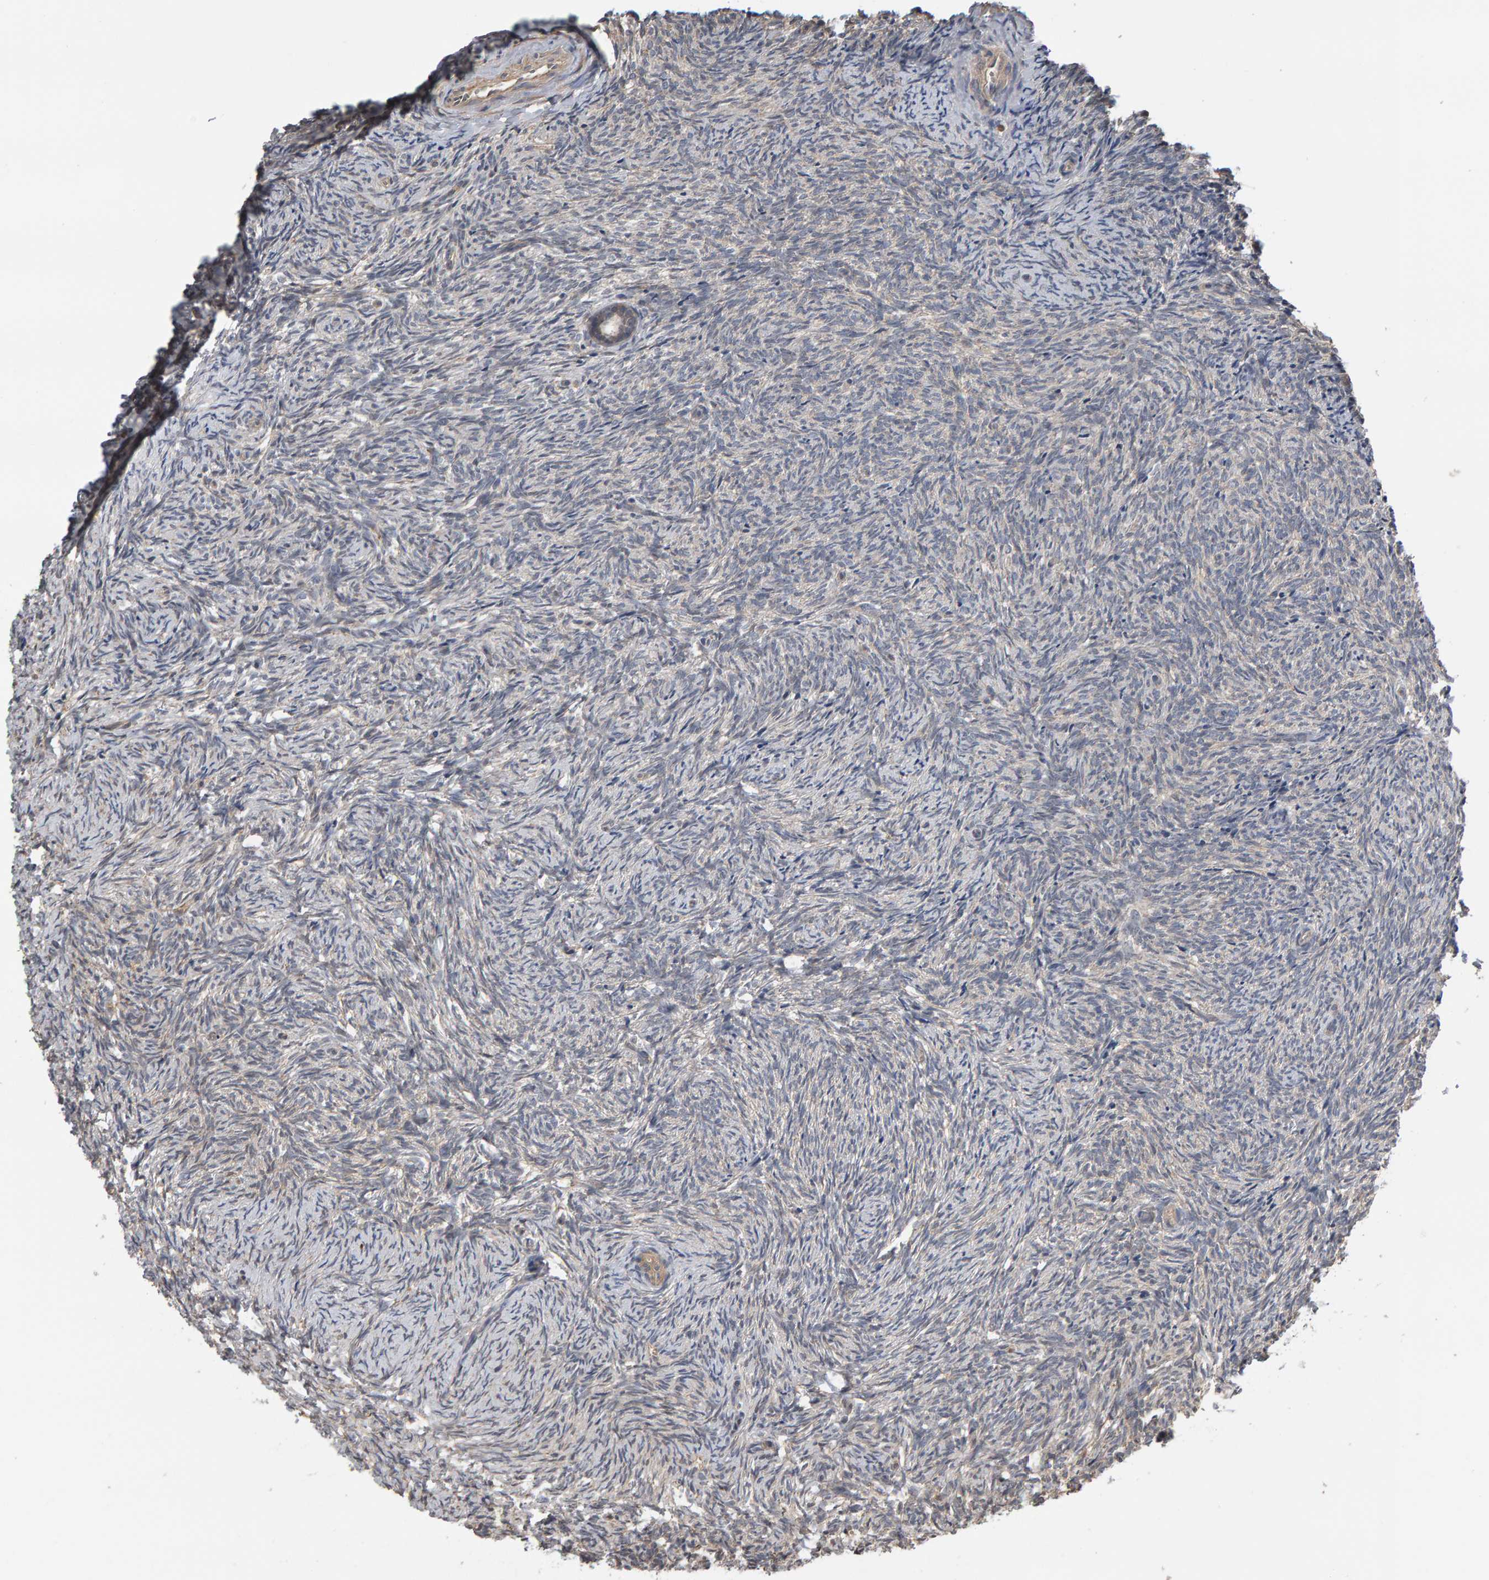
{"staining": {"intensity": "weak", "quantity": ">75%", "location": "cytoplasmic/membranous"}, "tissue": "ovary", "cell_type": "Follicle cells", "image_type": "normal", "snomed": [{"axis": "morphology", "description": "Normal tissue, NOS"}, {"axis": "topography", "description": "Ovary"}], "caption": "Immunohistochemistry (DAB (3,3'-diaminobenzidine)) staining of unremarkable human ovary reveals weak cytoplasmic/membranous protein positivity in about >75% of follicle cells.", "gene": "COASY", "patient": {"sex": "female", "age": 41}}